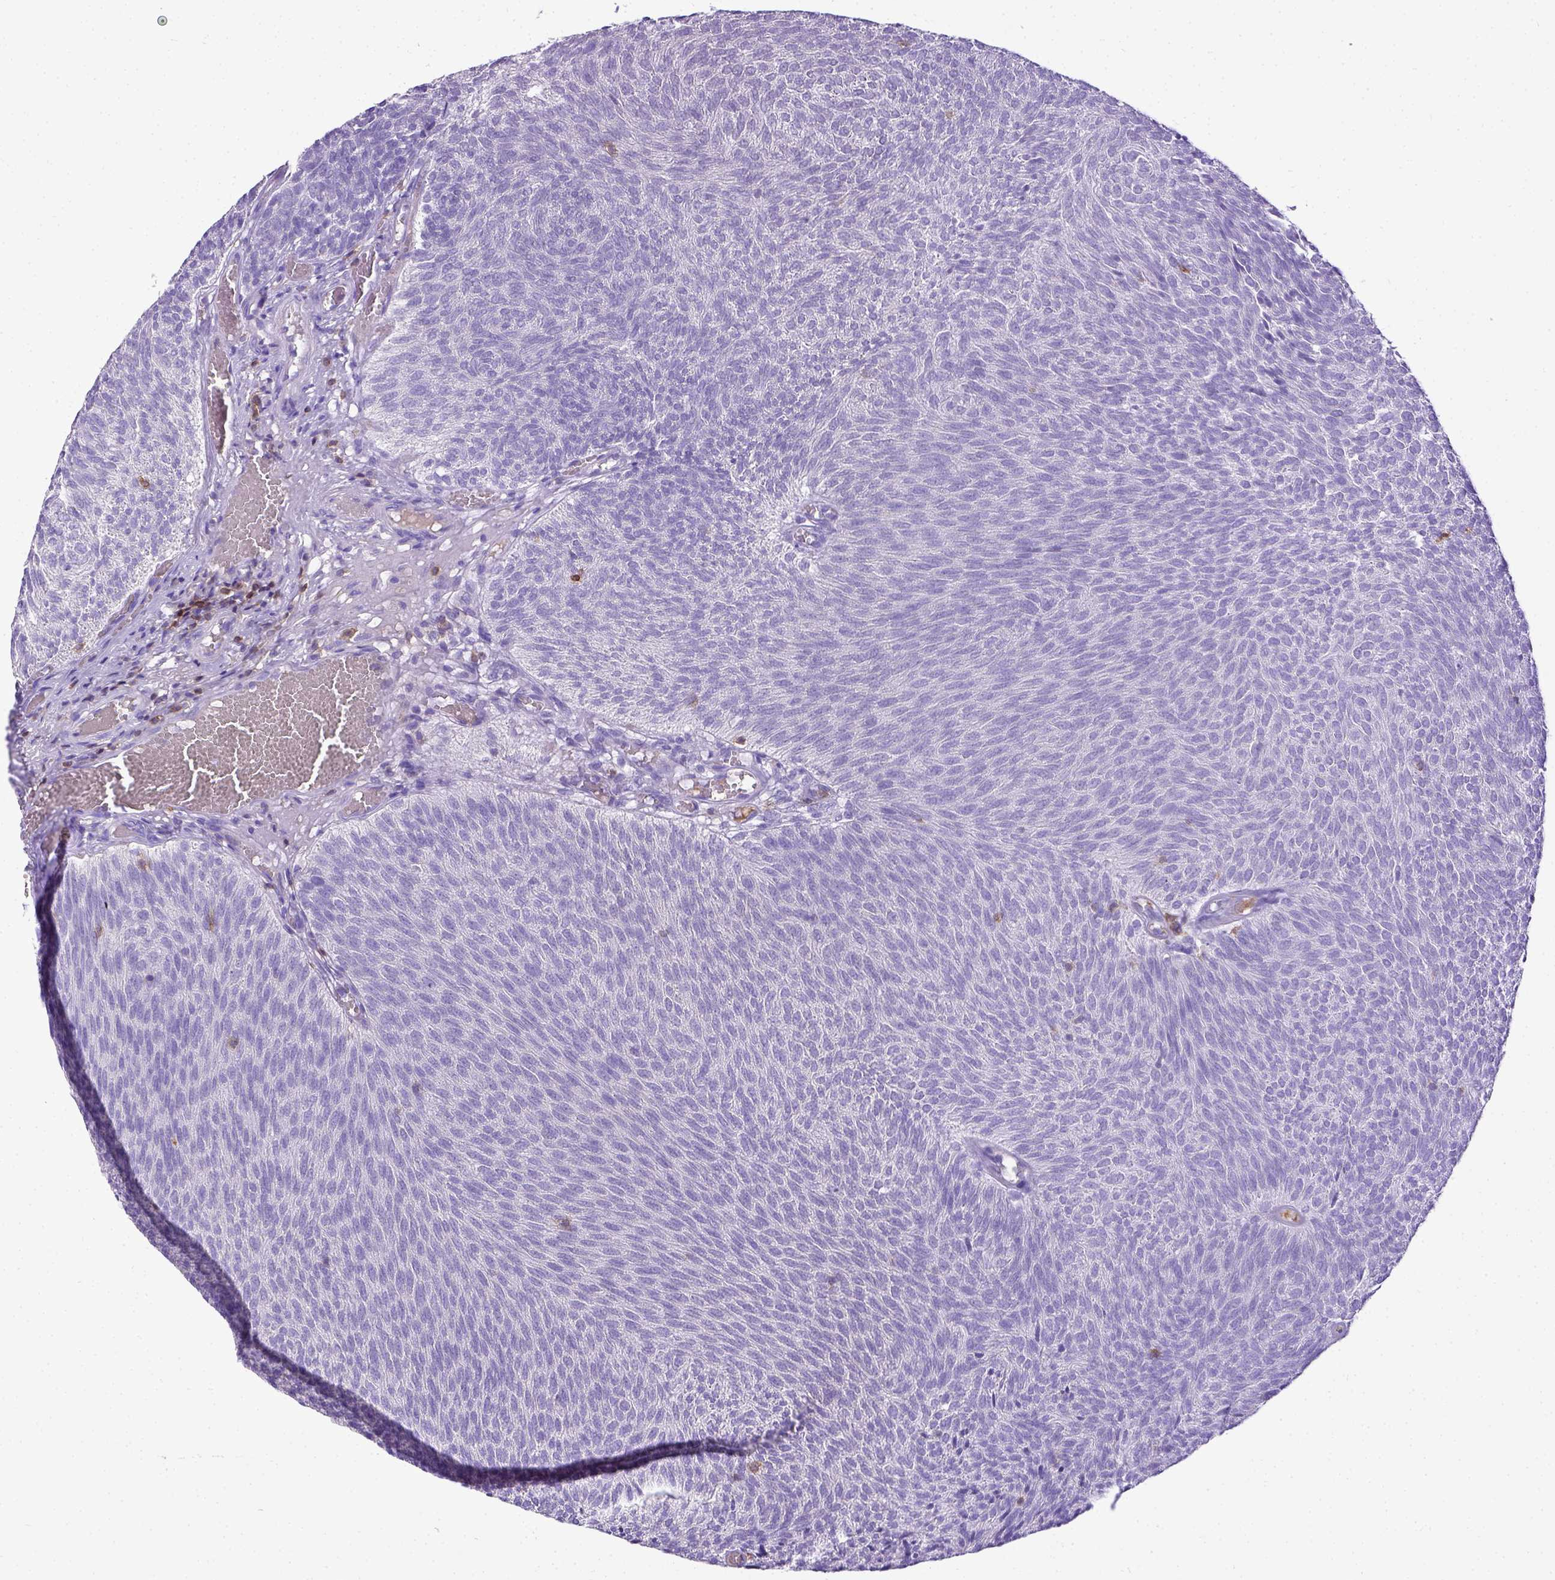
{"staining": {"intensity": "negative", "quantity": "none", "location": "none"}, "tissue": "urothelial cancer", "cell_type": "Tumor cells", "image_type": "cancer", "snomed": [{"axis": "morphology", "description": "Urothelial carcinoma, Low grade"}, {"axis": "topography", "description": "Urinary bladder"}], "caption": "Human urothelial cancer stained for a protein using immunohistochemistry (IHC) exhibits no staining in tumor cells.", "gene": "CD3E", "patient": {"sex": "male", "age": 77}}